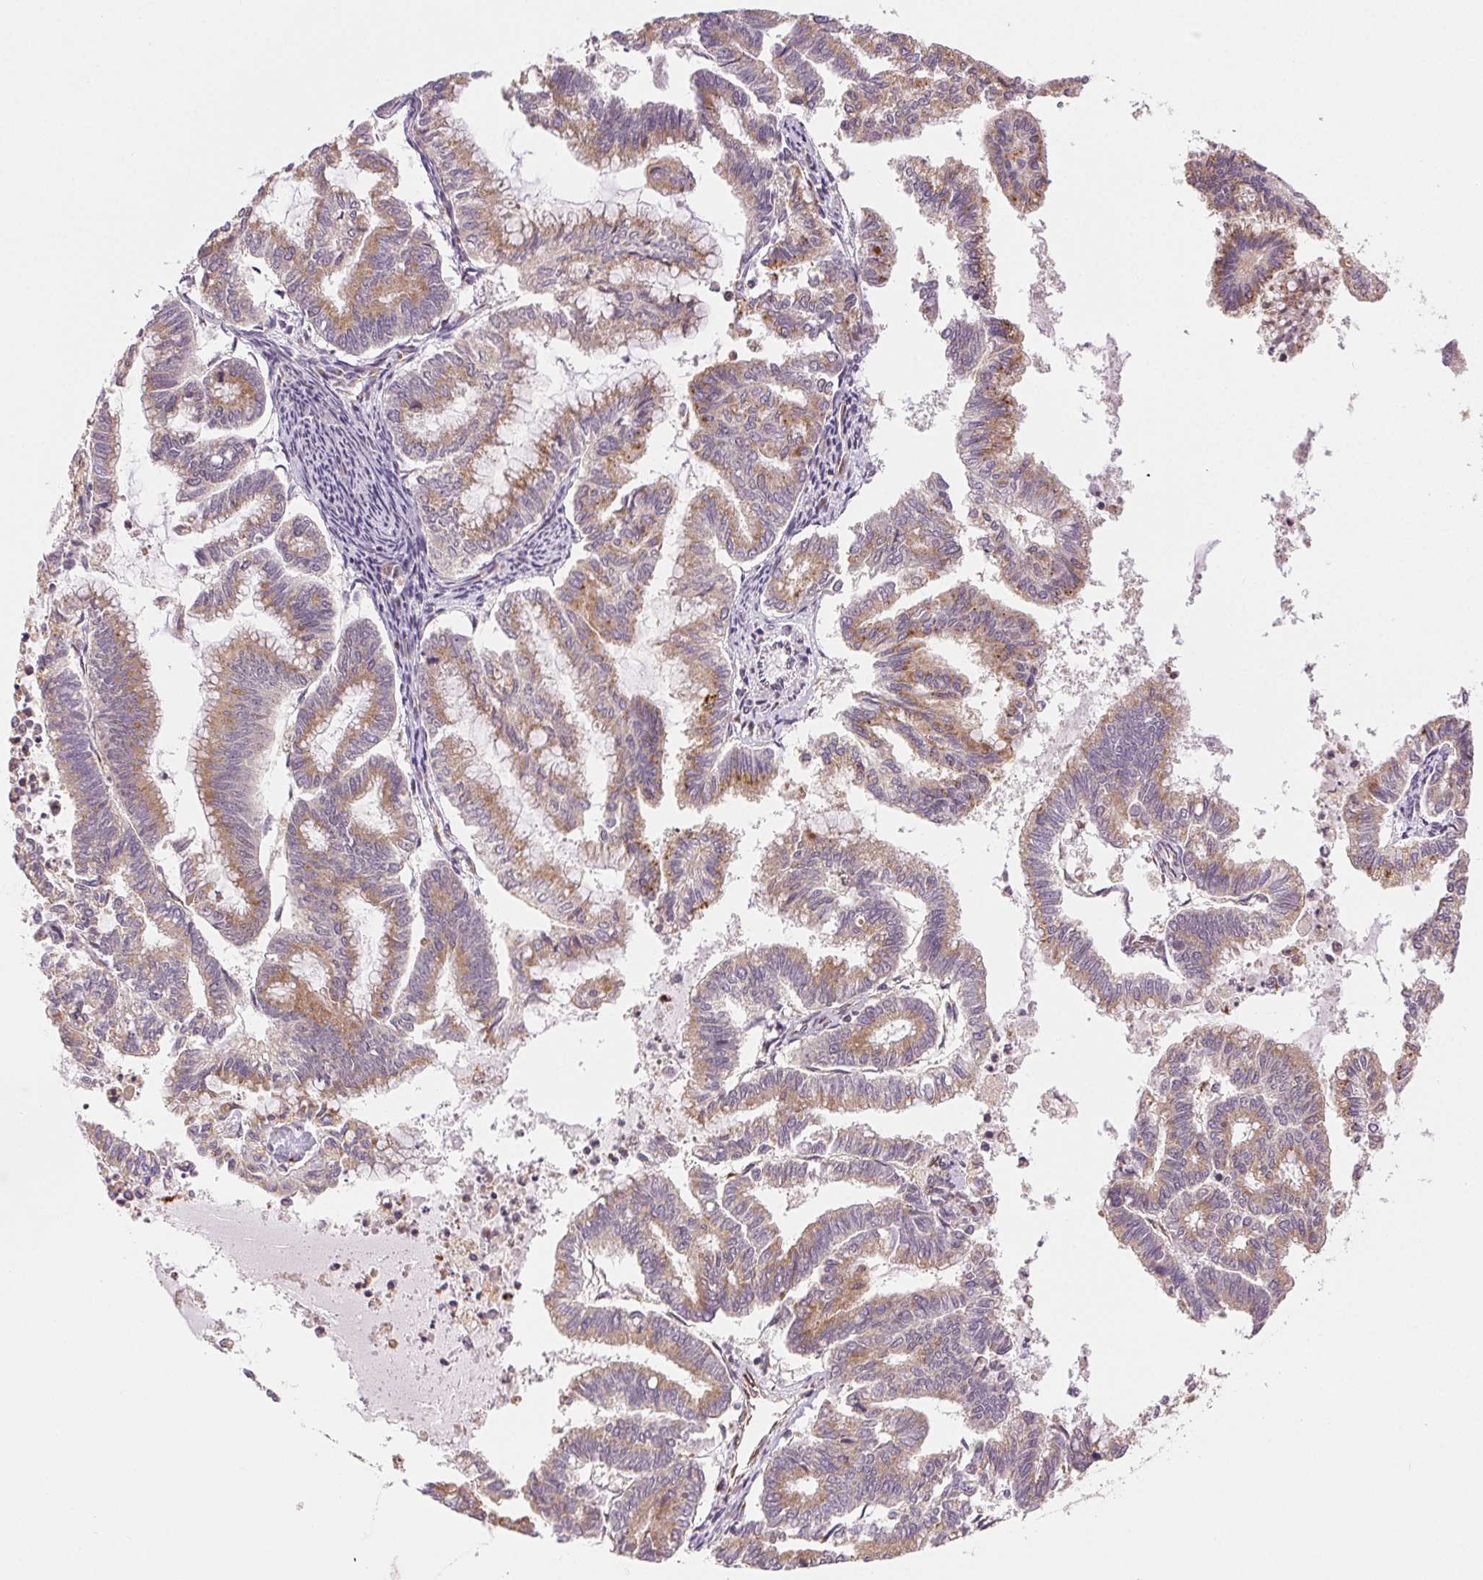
{"staining": {"intensity": "moderate", "quantity": "25%-75%", "location": "cytoplasmic/membranous"}, "tissue": "endometrial cancer", "cell_type": "Tumor cells", "image_type": "cancer", "snomed": [{"axis": "morphology", "description": "Adenocarcinoma, NOS"}, {"axis": "topography", "description": "Endometrium"}], "caption": "A brown stain highlights moderate cytoplasmic/membranous staining of a protein in endometrial adenocarcinoma tumor cells.", "gene": "GRHL3", "patient": {"sex": "female", "age": 79}}